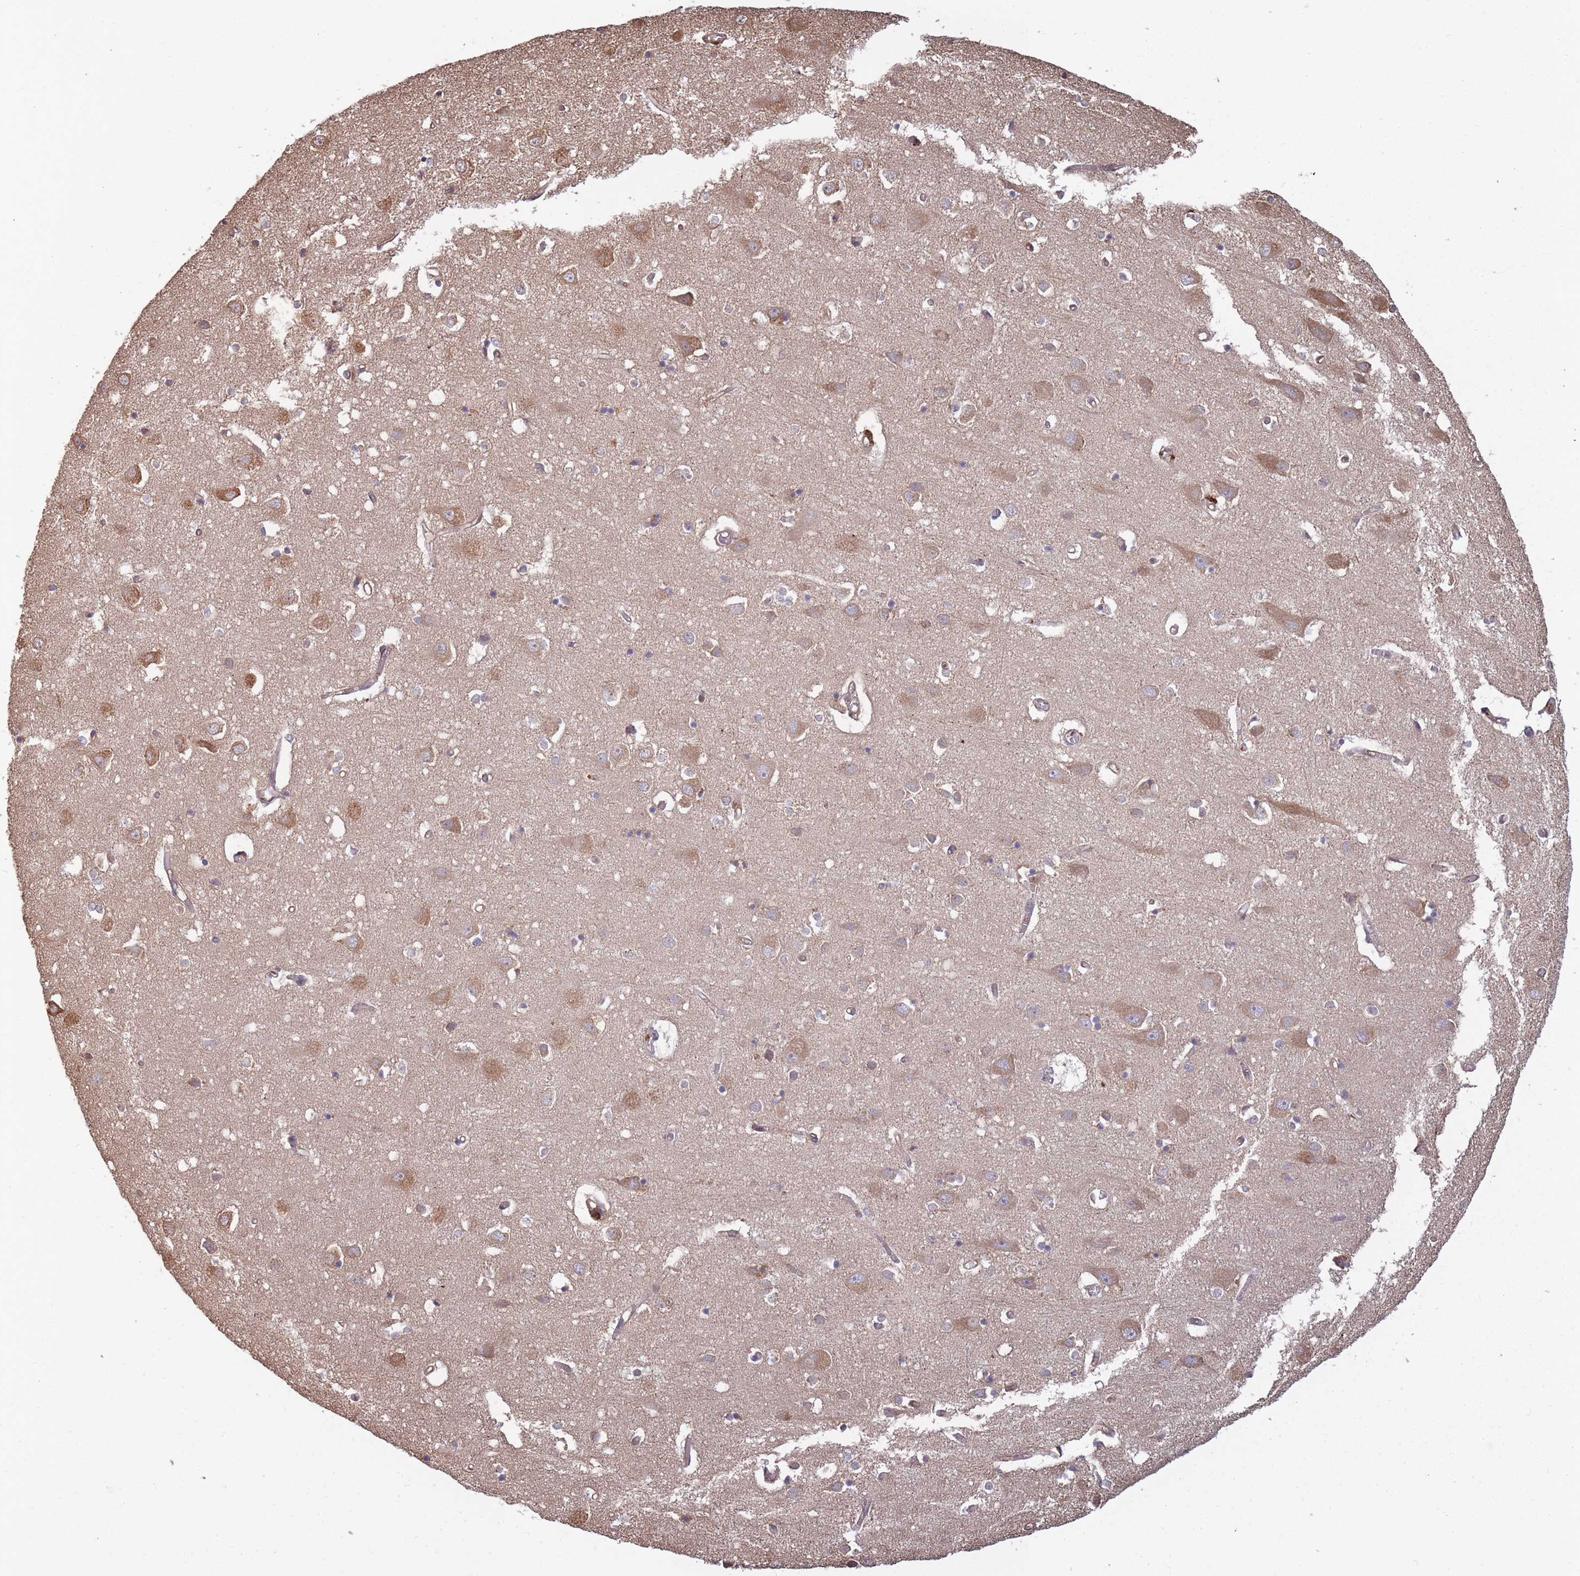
{"staining": {"intensity": "moderate", "quantity": "25%-75%", "location": "cytoplasmic/membranous"}, "tissue": "cerebral cortex", "cell_type": "Endothelial cells", "image_type": "normal", "snomed": [{"axis": "morphology", "description": "Normal tissue, NOS"}, {"axis": "topography", "description": "Cerebral cortex"}], "caption": "Immunohistochemical staining of unremarkable cerebral cortex displays 25%-75% levels of moderate cytoplasmic/membranous protein expression in approximately 25%-75% of endothelial cells.", "gene": "ARL13B", "patient": {"sex": "male", "age": 70}}